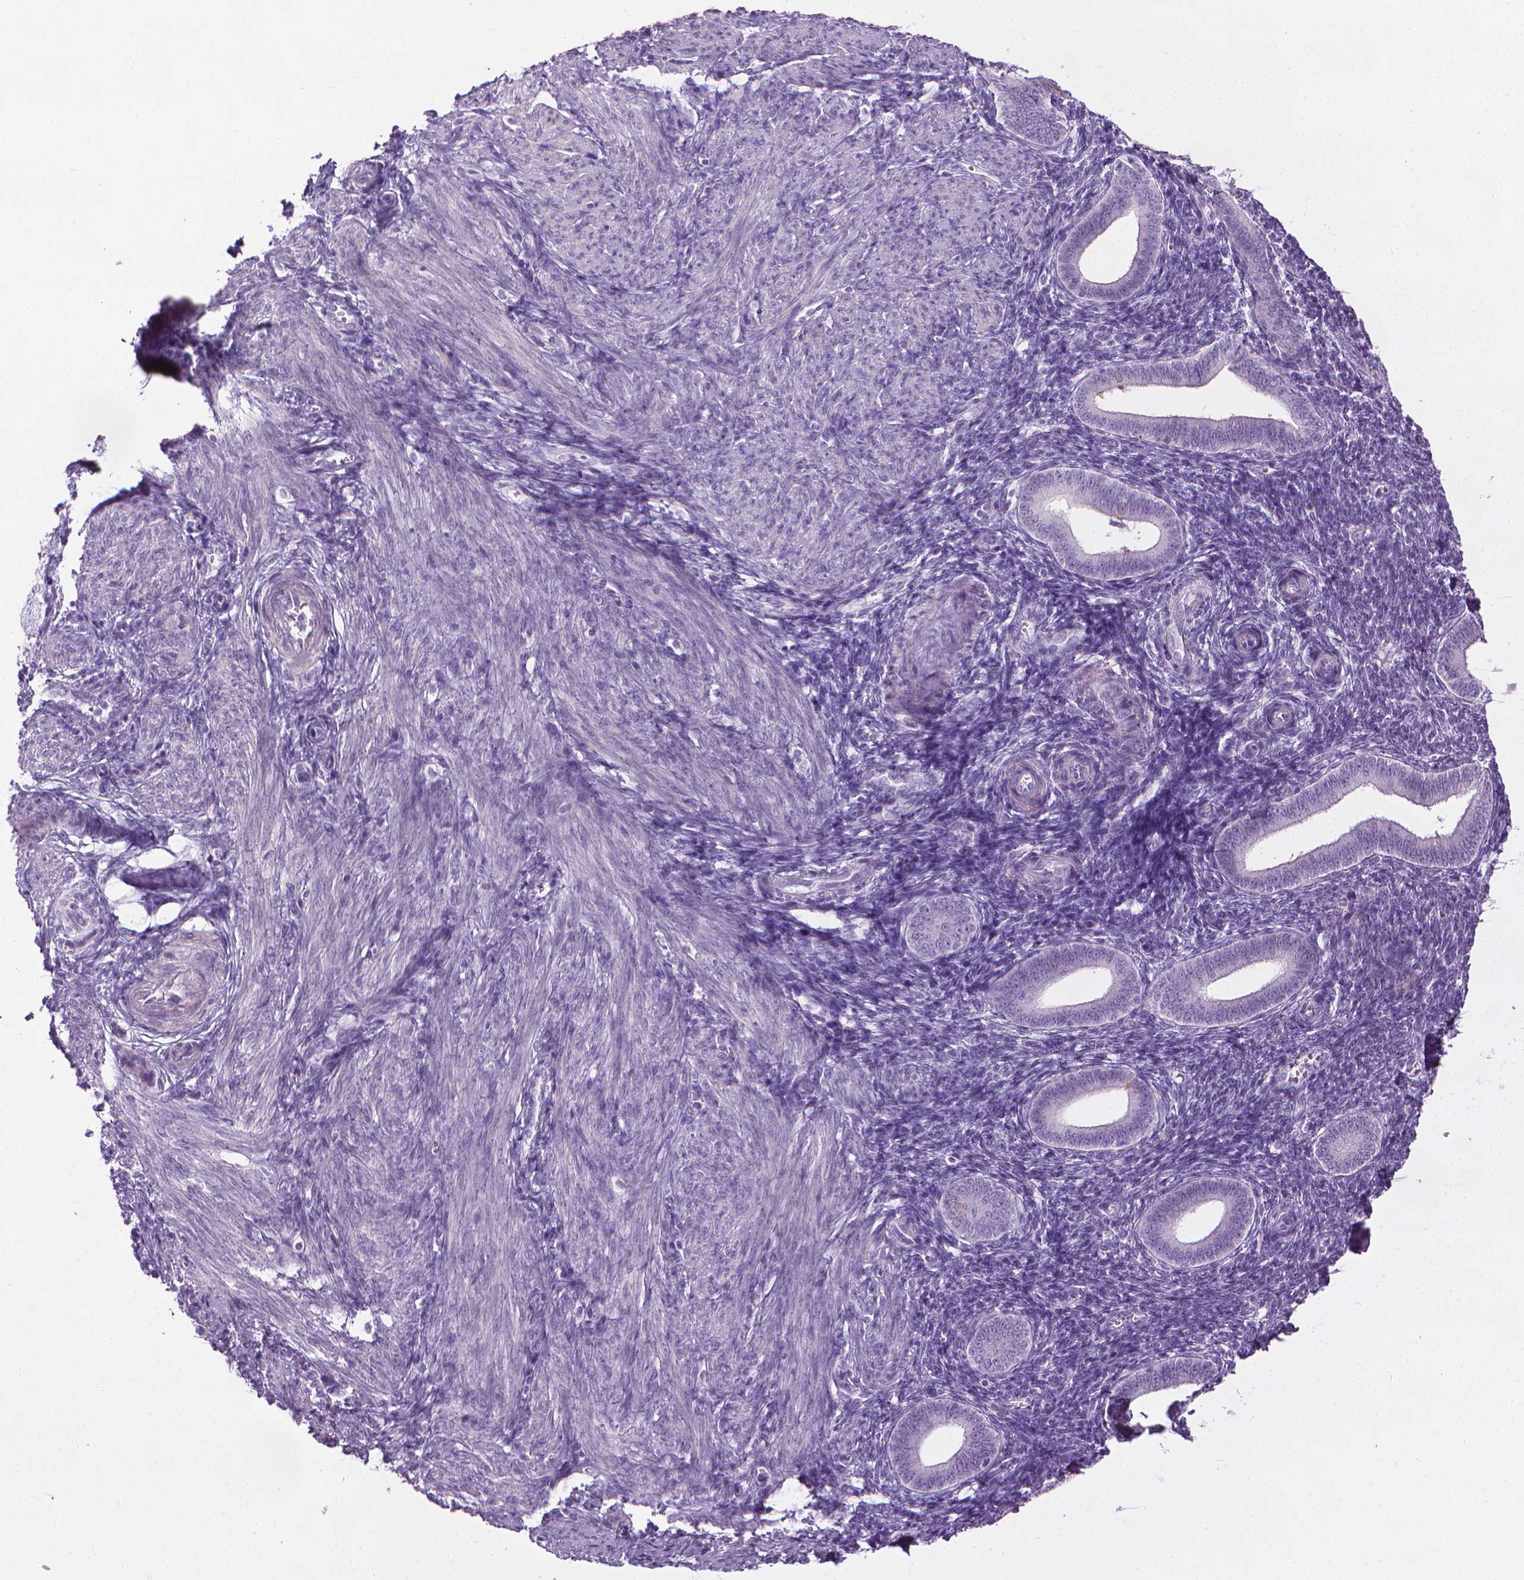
{"staining": {"intensity": "negative", "quantity": "none", "location": "none"}, "tissue": "endometrium", "cell_type": "Cells in endometrial stroma", "image_type": "normal", "snomed": [{"axis": "morphology", "description": "Normal tissue, NOS"}, {"axis": "topography", "description": "Endometrium"}], "caption": "Protein analysis of unremarkable endometrium shows no significant positivity in cells in endometrial stroma. The staining is performed using DAB (3,3'-diaminobenzidine) brown chromogen with nuclei counter-stained in using hematoxylin.", "gene": "DNAI7", "patient": {"sex": "female", "age": 25}}